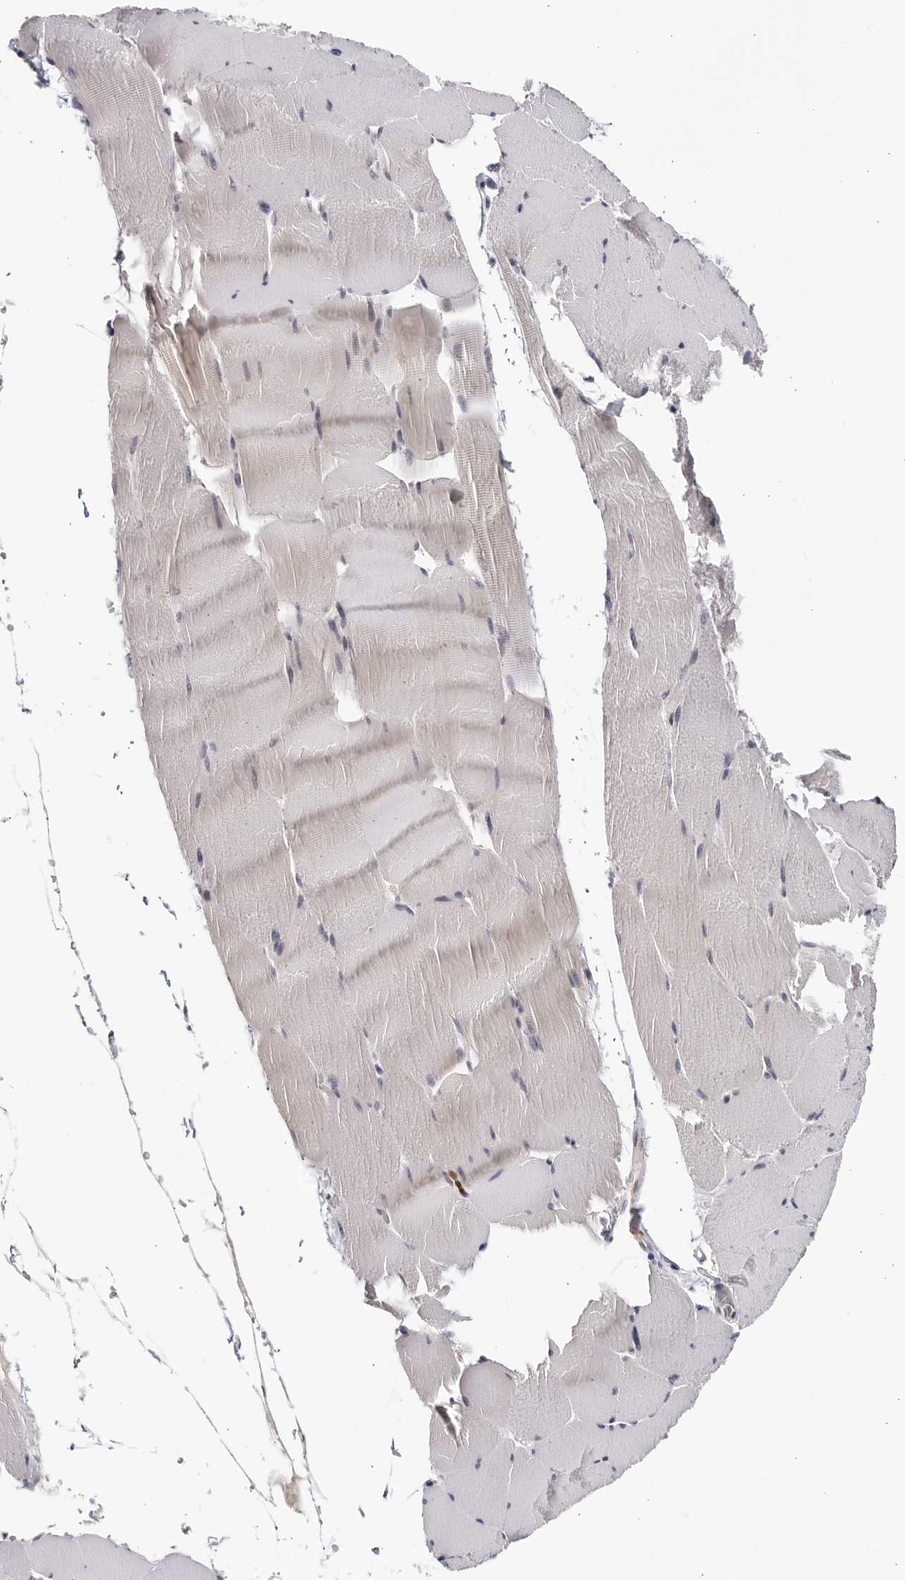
{"staining": {"intensity": "negative", "quantity": "none", "location": "none"}, "tissue": "skeletal muscle", "cell_type": "Myocytes", "image_type": "normal", "snomed": [{"axis": "morphology", "description": "Normal tissue, NOS"}, {"axis": "topography", "description": "Skeletal muscle"}], "caption": "An IHC image of unremarkable skeletal muscle is shown. There is no staining in myocytes of skeletal muscle.", "gene": "STRADB", "patient": {"sex": "male", "age": 62}}